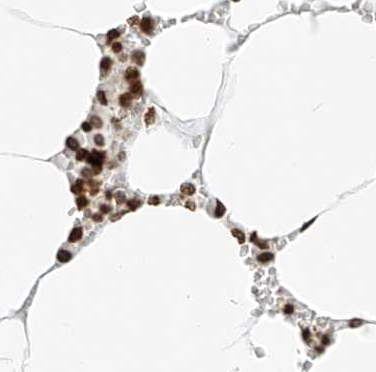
{"staining": {"intensity": "moderate", "quantity": ">75%", "location": "nuclear"}, "tissue": "bone marrow", "cell_type": "Hematopoietic cells", "image_type": "normal", "snomed": [{"axis": "morphology", "description": "Normal tissue, NOS"}, {"axis": "topography", "description": "Bone marrow"}], "caption": "Hematopoietic cells show moderate nuclear expression in about >75% of cells in benign bone marrow. Using DAB (3,3'-diaminobenzidine) (brown) and hematoxylin (blue) stains, captured at high magnification using brightfield microscopy.", "gene": "C17orf58", "patient": {"sex": "male", "age": 70}}